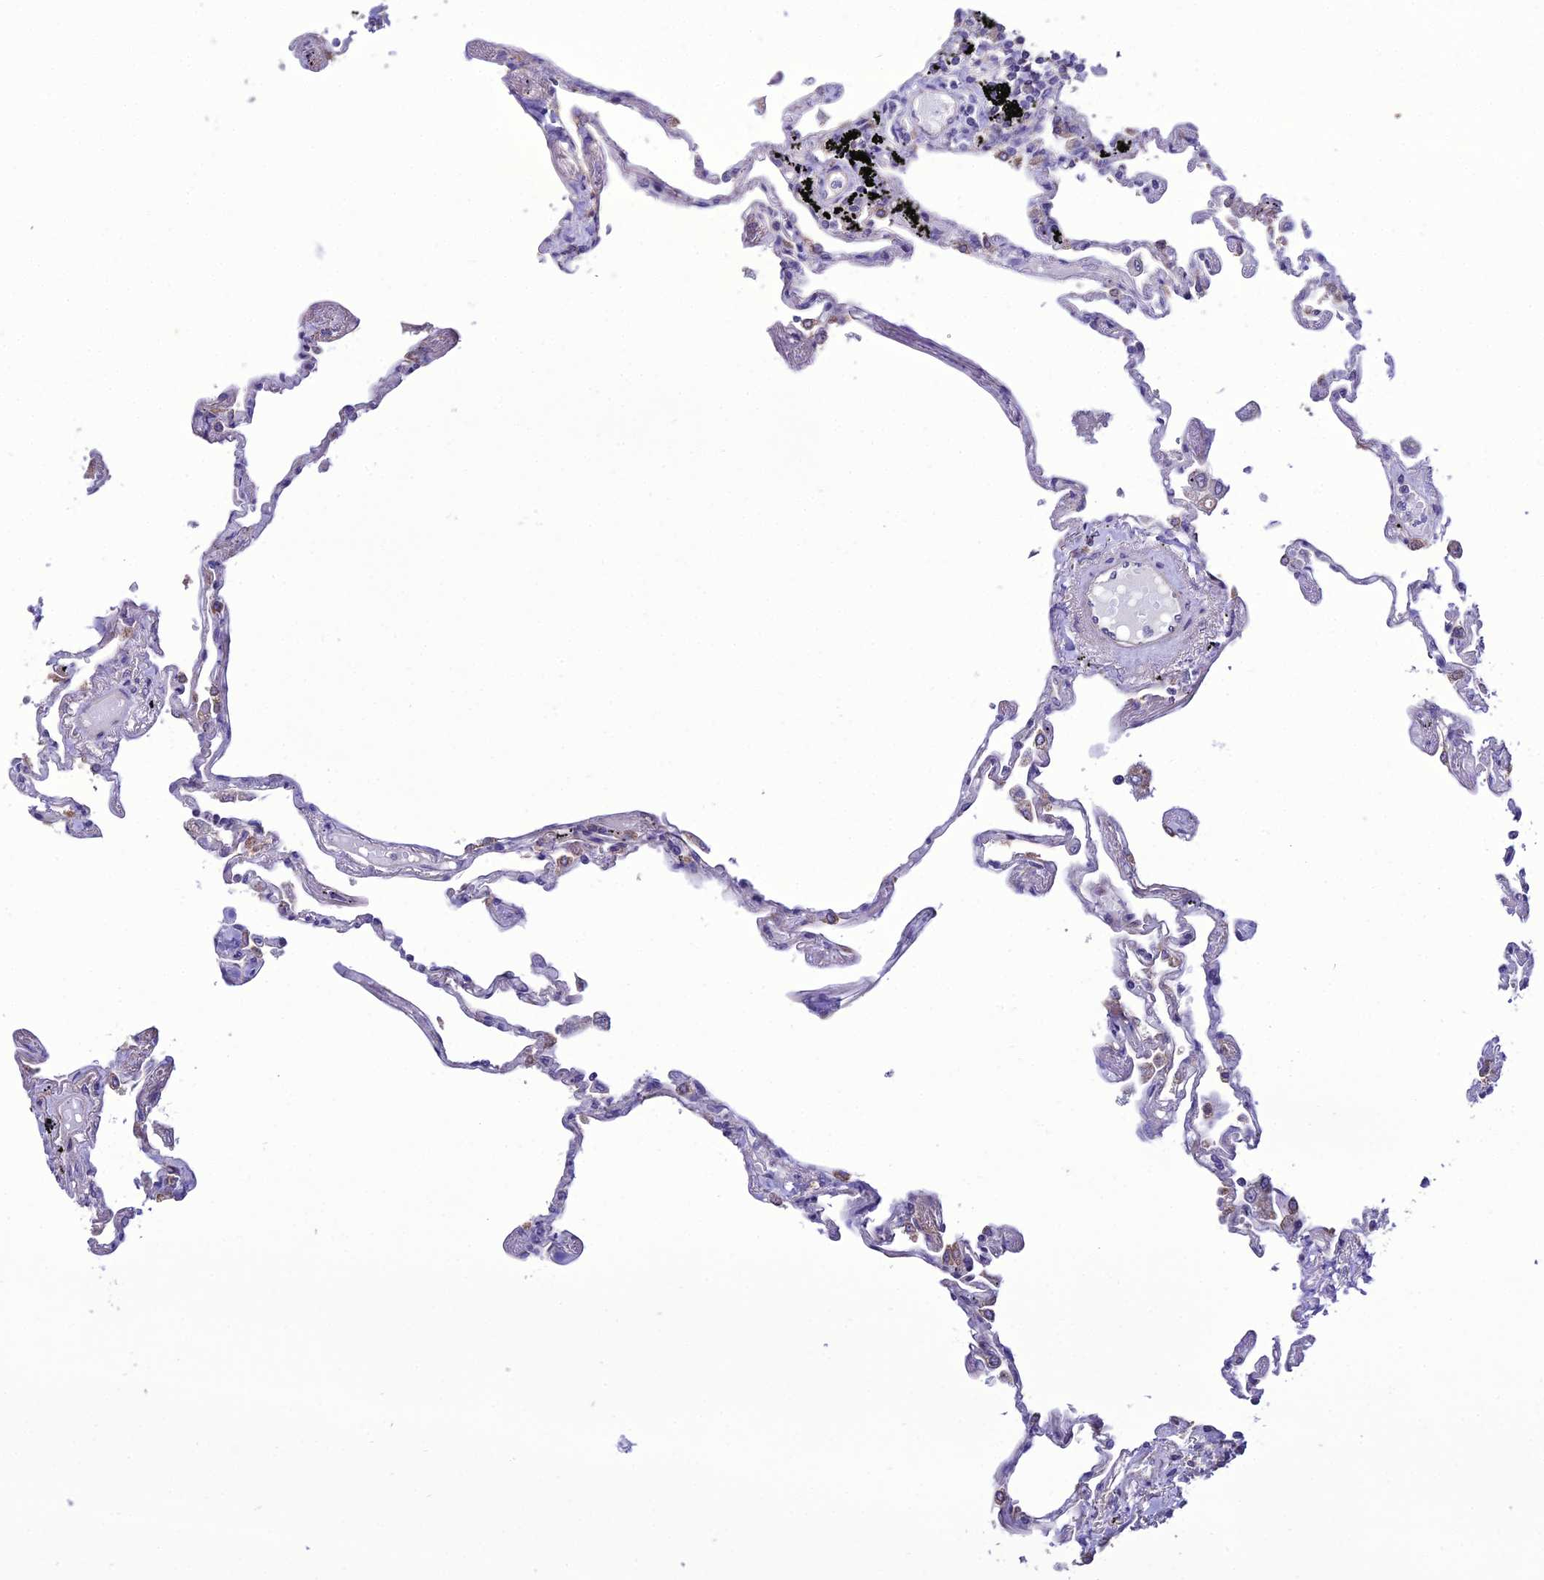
{"staining": {"intensity": "moderate", "quantity": "25%-75%", "location": "cytoplasmic/membranous"}, "tissue": "lung", "cell_type": "Alveolar cells", "image_type": "normal", "snomed": [{"axis": "morphology", "description": "Normal tissue, NOS"}, {"axis": "topography", "description": "Lung"}], "caption": "IHC image of unremarkable human lung stained for a protein (brown), which exhibits medium levels of moderate cytoplasmic/membranous positivity in approximately 25%-75% of alveolar cells.", "gene": "HOGA1", "patient": {"sex": "female", "age": 67}}